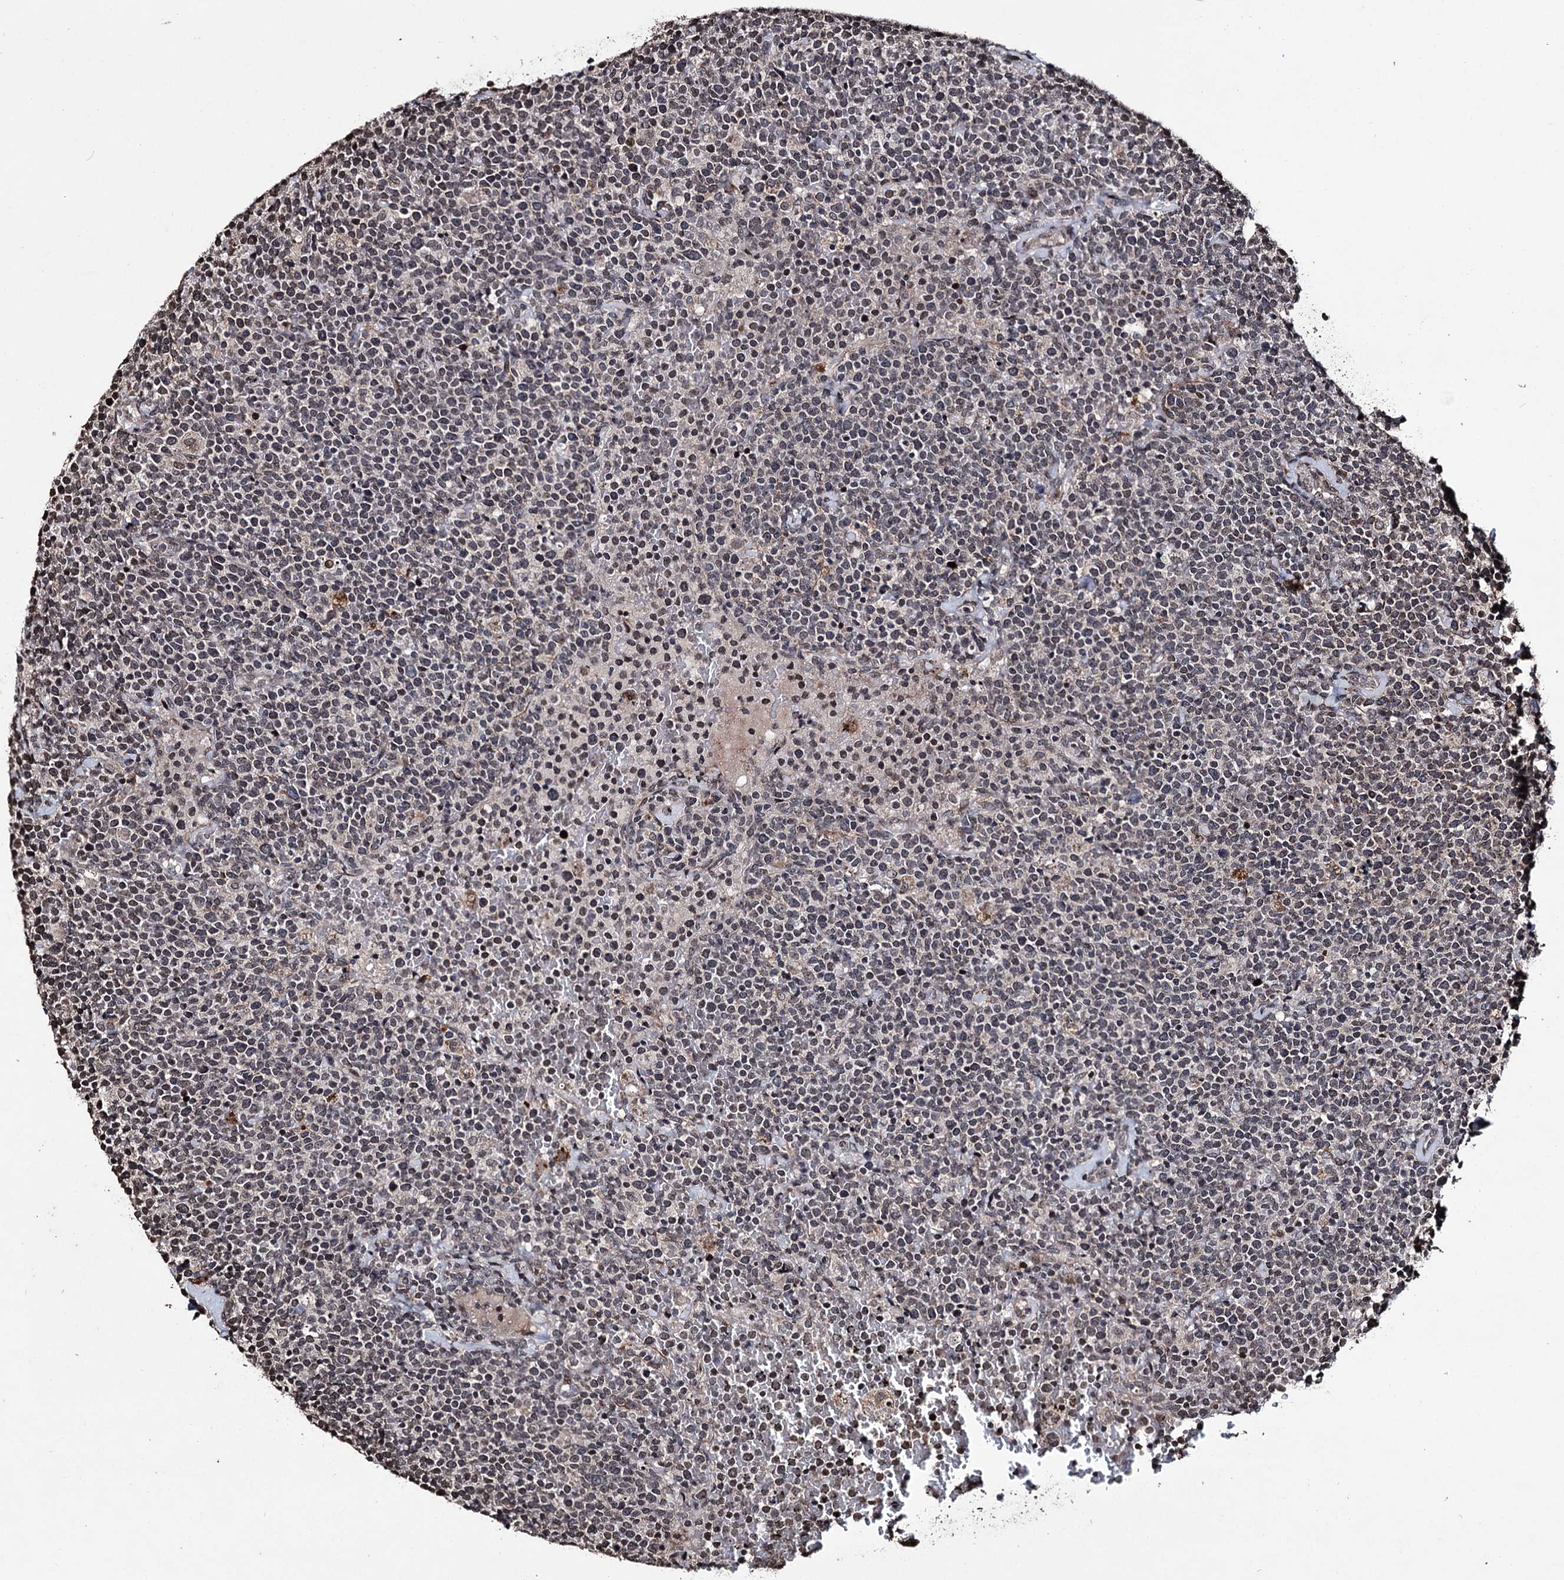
{"staining": {"intensity": "negative", "quantity": "none", "location": "none"}, "tissue": "lymphoma", "cell_type": "Tumor cells", "image_type": "cancer", "snomed": [{"axis": "morphology", "description": "Malignant lymphoma, non-Hodgkin's type, High grade"}, {"axis": "topography", "description": "Lymph node"}], "caption": "The micrograph shows no significant expression in tumor cells of high-grade malignant lymphoma, non-Hodgkin's type.", "gene": "EYA4", "patient": {"sex": "male", "age": 61}}